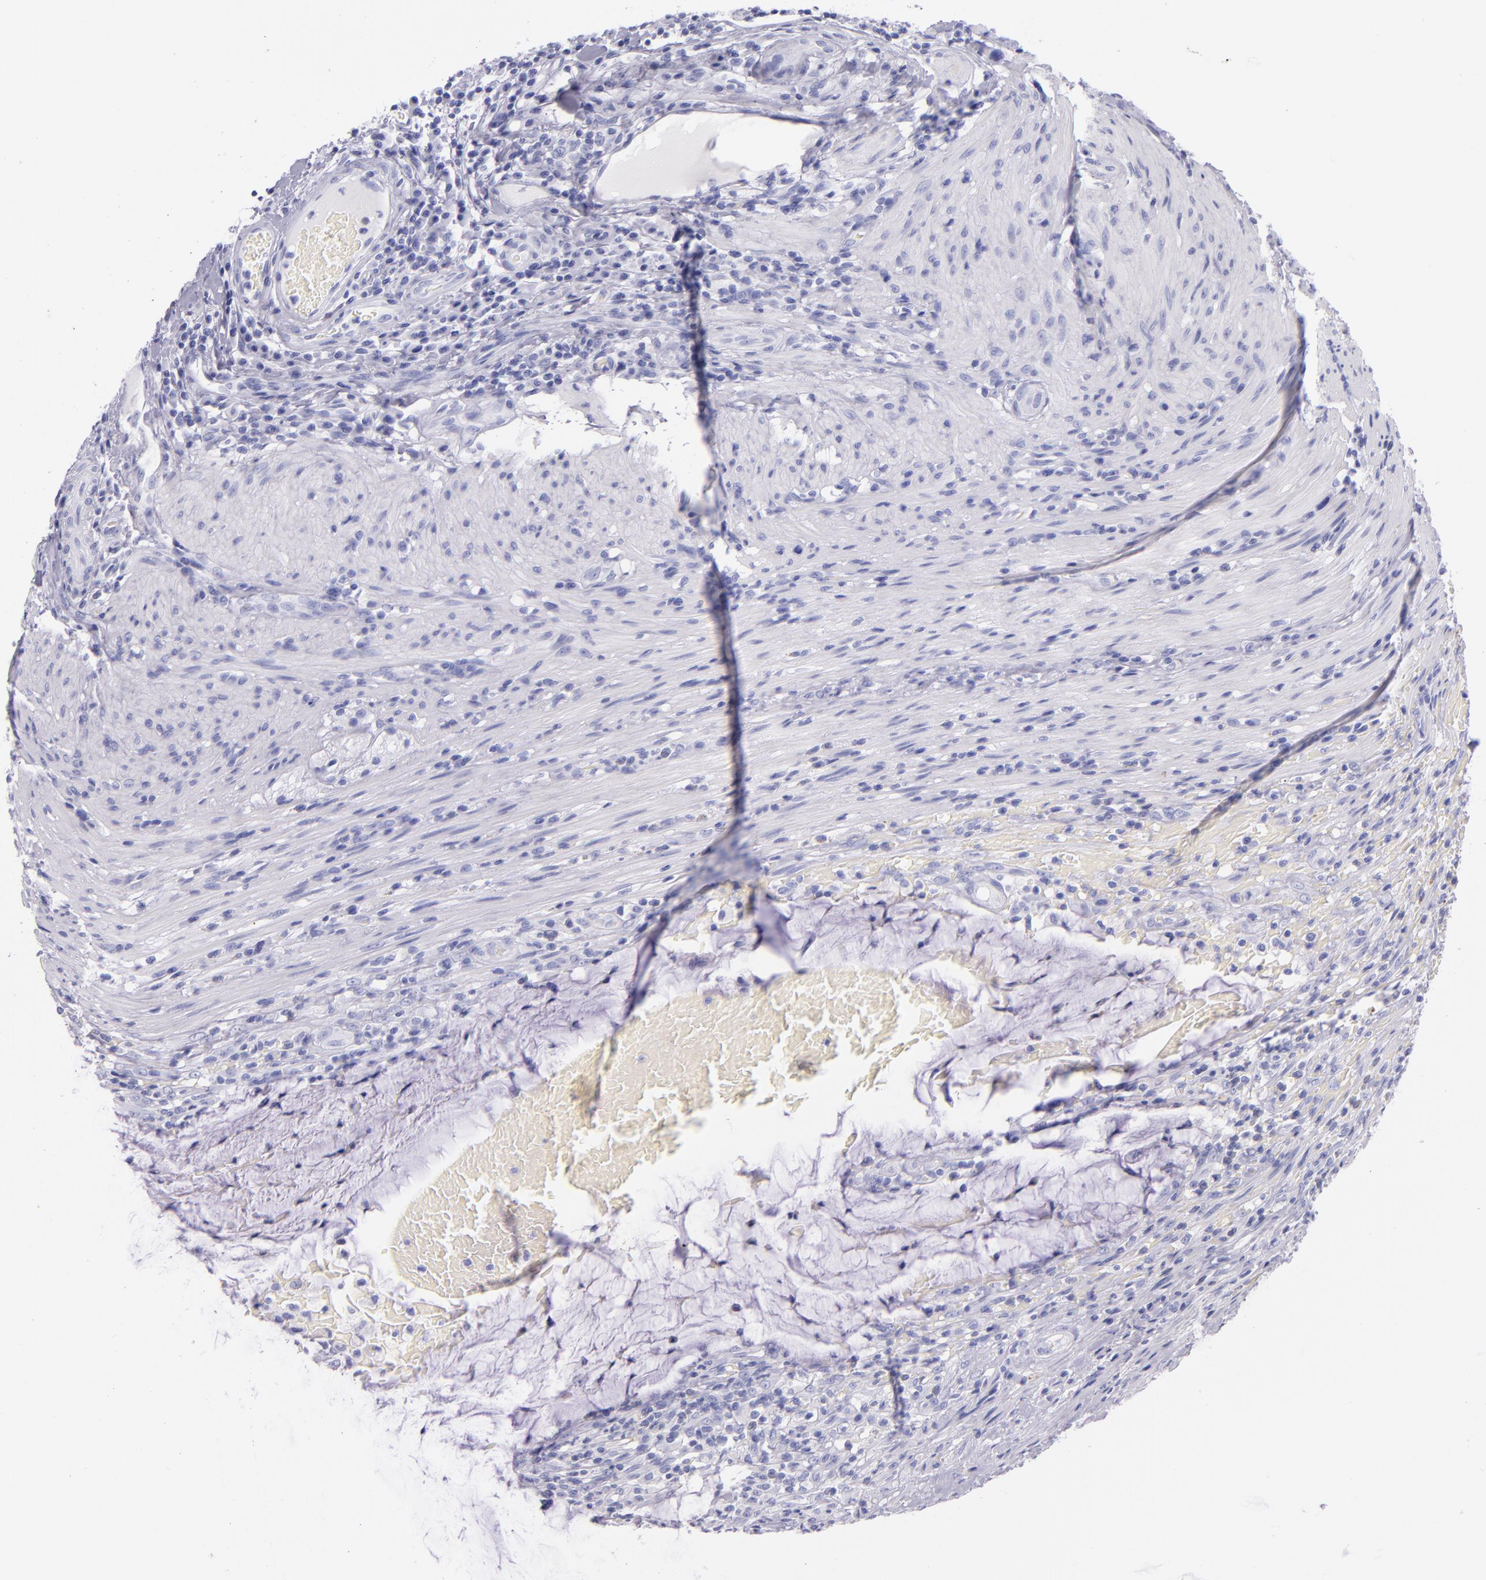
{"staining": {"intensity": "negative", "quantity": "none", "location": "none"}, "tissue": "colorectal cancer", "cell_type": "Tumor cells", "image_type": "cancer", "snomed": [{"axis": "morphology", "description": "Adenocarcinoma, NOS"}, {"axis": "topography", "description": "Colon"}], "caption": "IHC of colorectal cancer (adenocarcinoma) demonstrates no expression in tumor cells.", "gene": "SFTPB", "patient": {"sex": "male", "age": 54}}